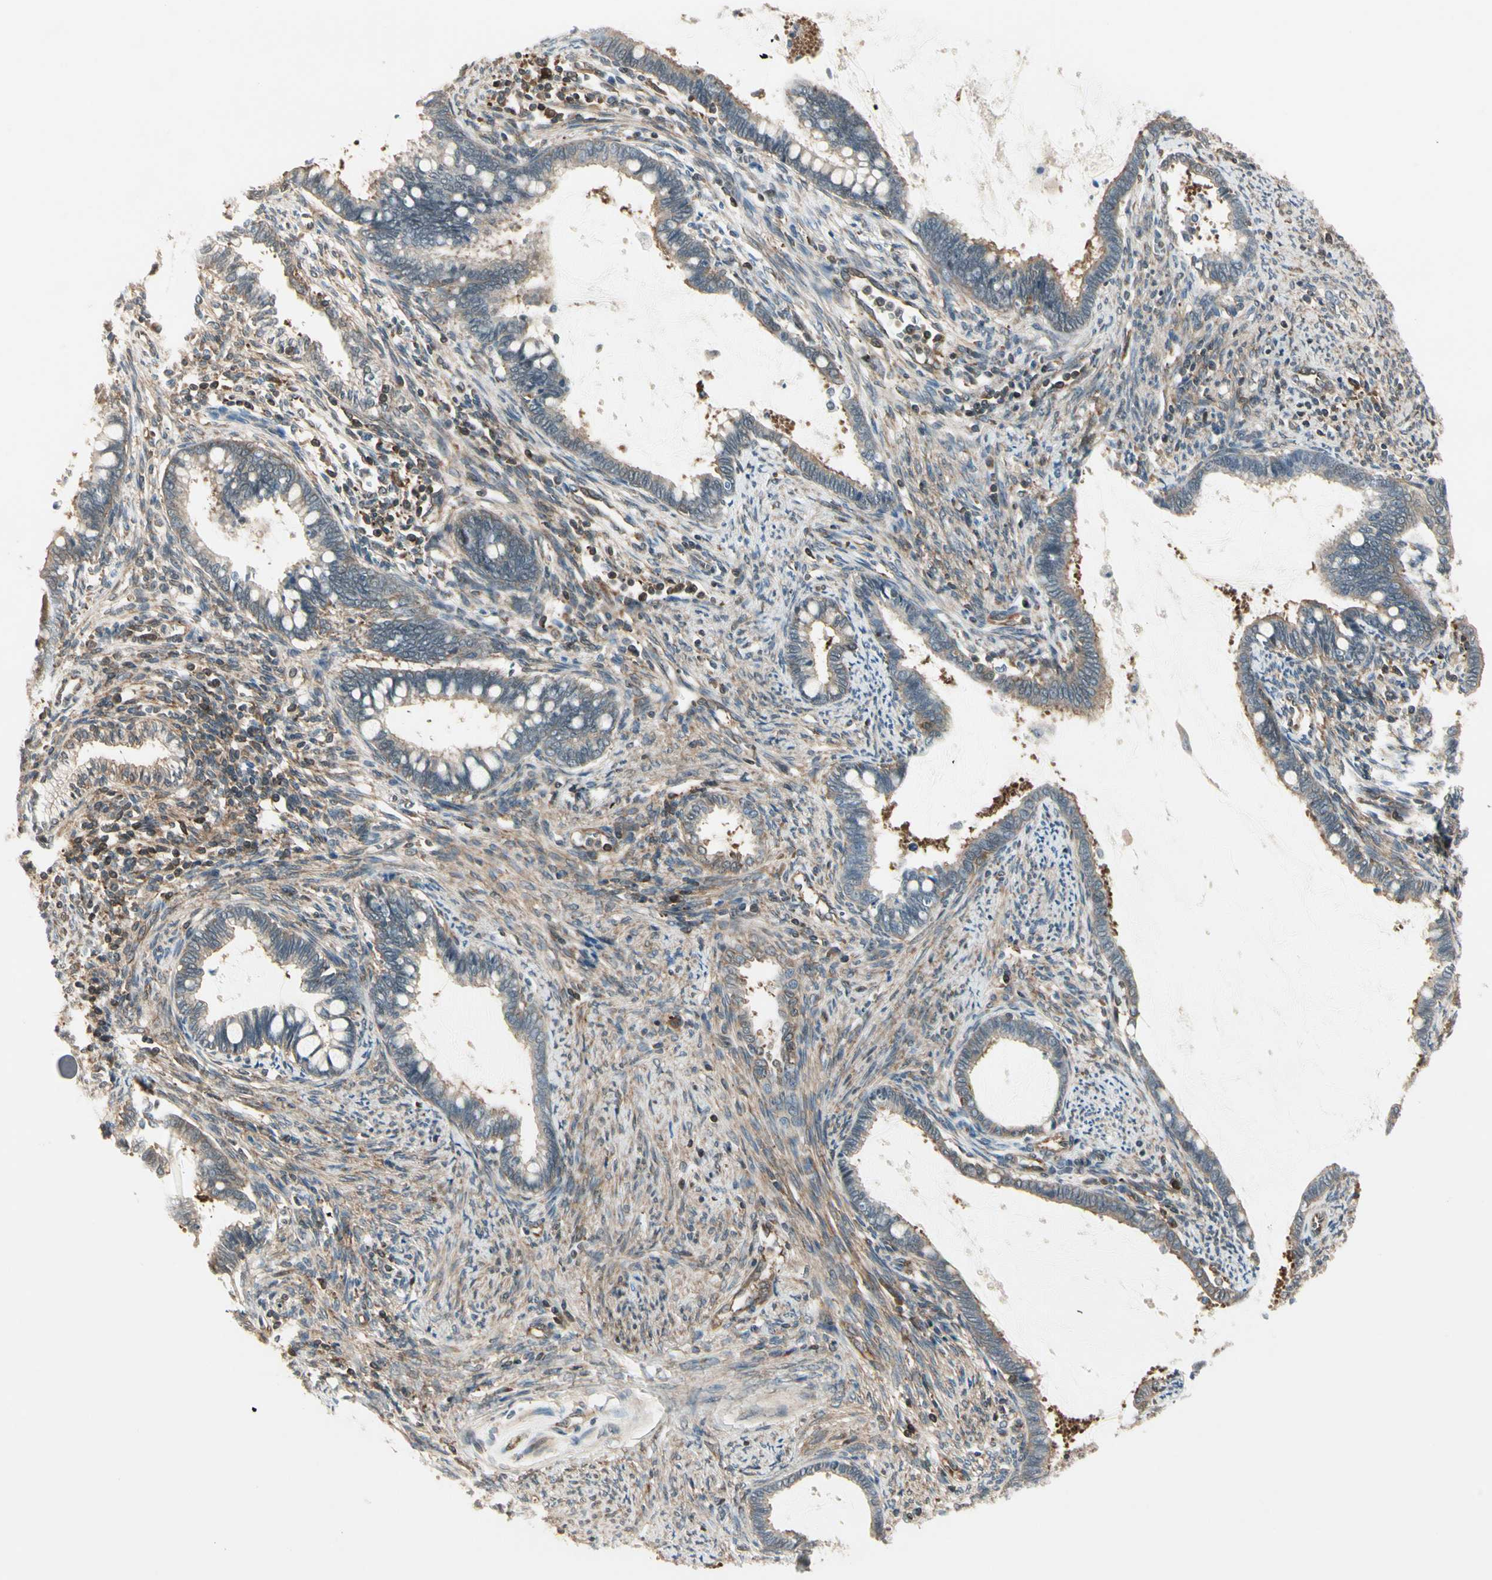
{"staining": {"intensity": "weak", "quantity": "25%-75%", "location": "cytoplasmic/membranous"}, "tissue": "cervical cancer", "cell_type": "Tumor cells", "image_type": "cancer", "snomed": [{"axis": "morphology", "description": "Adenocarcinoma, NOS"}, {"axis": "topography", "description": "Cervix"}], "caption": "Immunohistochemistry image of neoplastic tissue: human cervical cancer (adenocarcinoma) stained using immunohistochemistry (IHC) exhibits low levels of weak protein expression localized specifically in the cytoplasmic/membranous of tumor cells, appearing as a cytoplasmic/membranous brown color.", "gene": "OXSR1", "patient": {"sex": "female", "age": 44}}